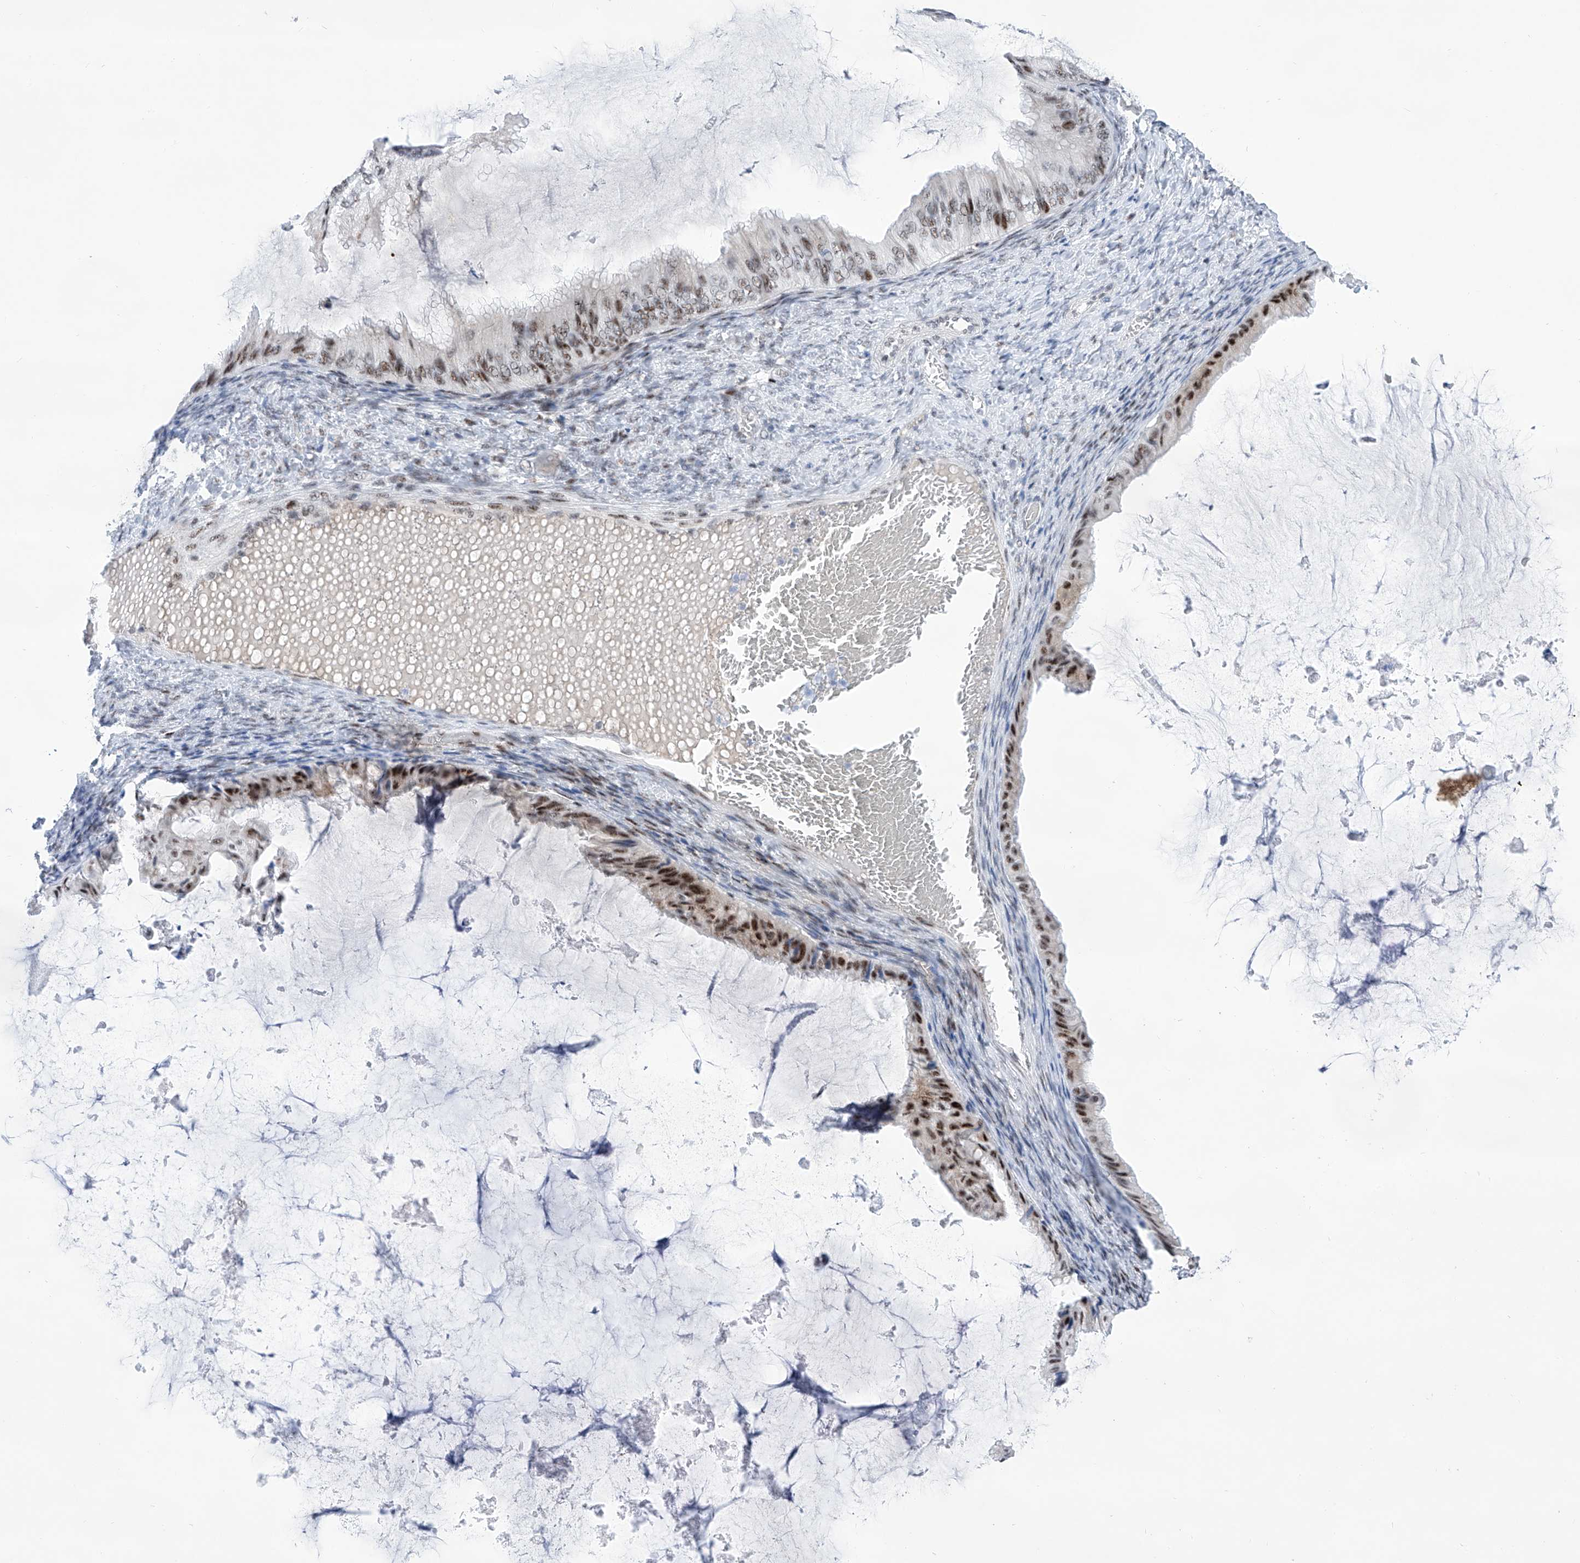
{"staining": {"intensity": "strong", "quantity": "25%-75%", "location": "nuclear"}, "tissue": "ovarian cancer", "cell_type": "Tumor cells", "image_type": "cancer", "snomed": [{"axis": "morphology", "description": "Cystadenocarcinoma, mucinous, NOS"}, {"axis": "topography", "description": "Ovary"}], "caption": "Mucinous cystadenocarcinoma (ovarian) stained with DAB (3,3'-diaminobenzidine) immunohistochemistry (IHC) displays high levels of strong nuclear staining in approximately 25%-75% of tumor cells. (Brightfield microscopy of DAB IHC at high magnification).", "gene": "SART1", "patient": {"sex": "female", "age": 61}}